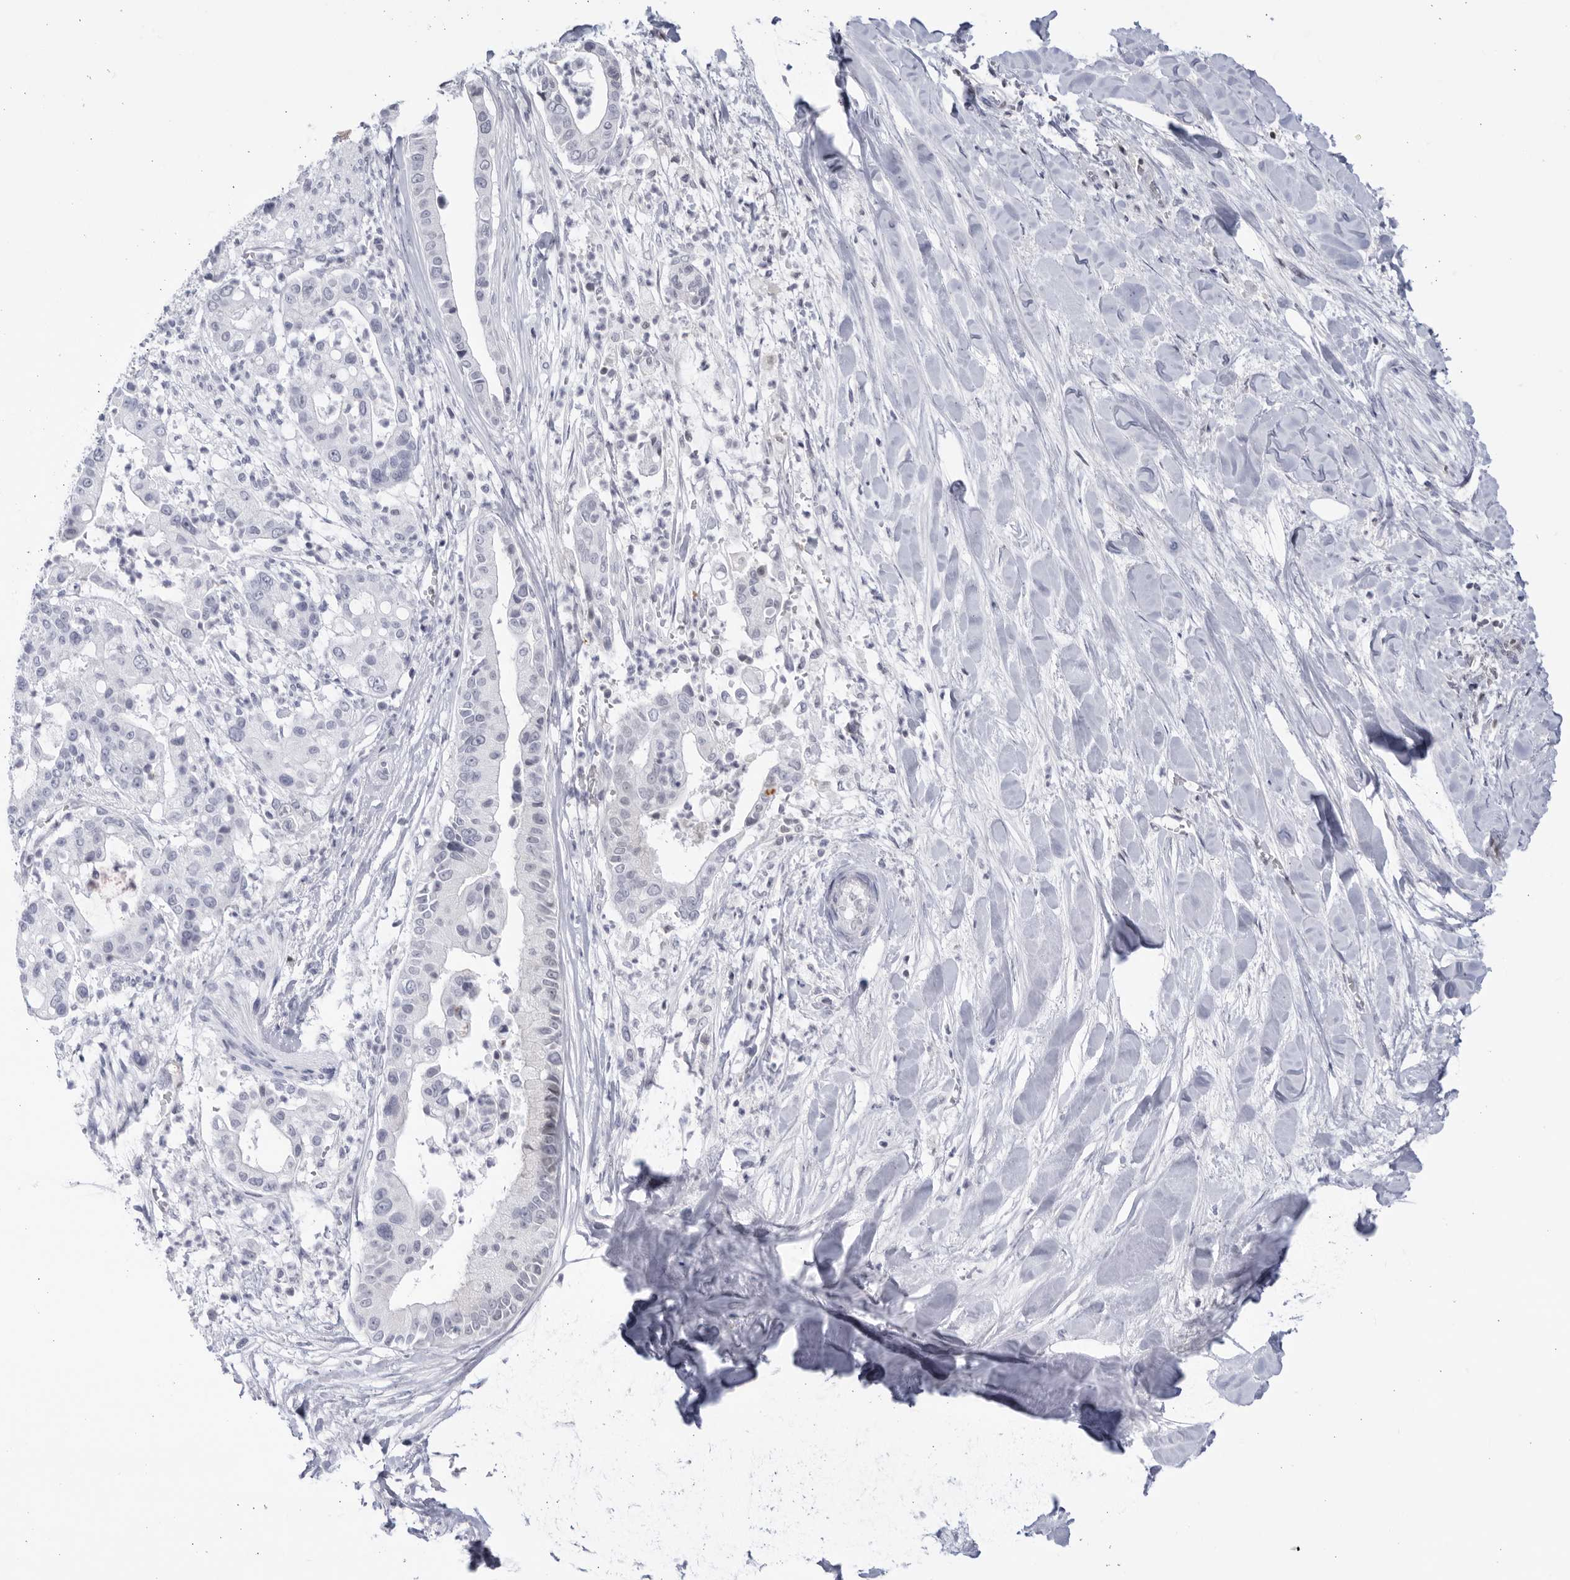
{"staining": {"intensity": "negative", "quantity": "none", "location": "none"}, "tissue": "liver cancer", "cell_type": "Tumor cells", "image_type": "cancer", "snomed": [{"axis": "morphology", "description": "Cholangiocarcinoma"}, {"axis": "topography", "description": "Liver"}], "caption": "Cholangiocarcinoma (liver) stained for a protein using IHC demonstrates no staining tumor cells.", "gene": "CNBD1", "patient": {"sex": "female", "age": 54}}